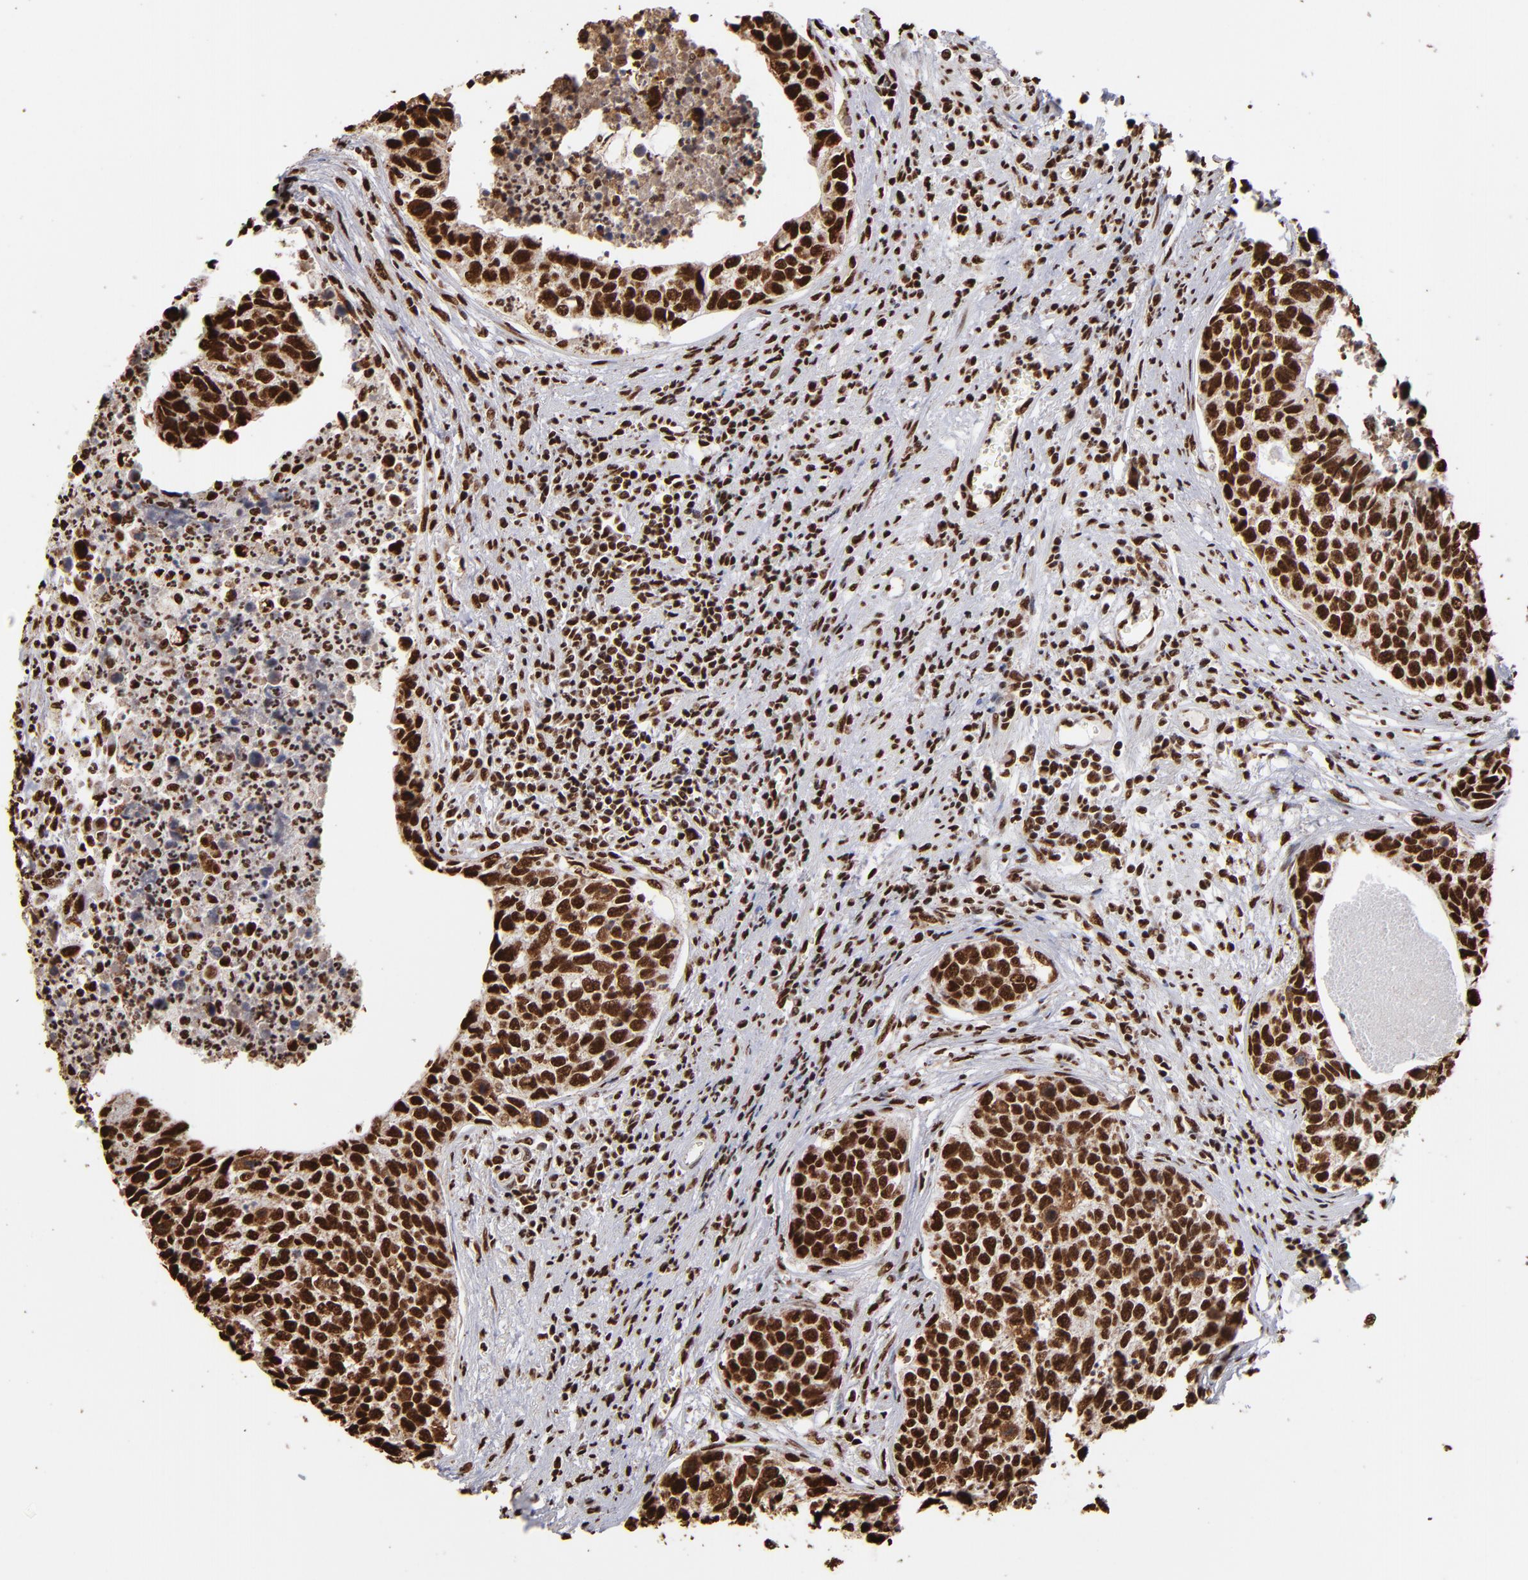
{"staining": {"intensity": "strong", "quantity": ">75%", "location": "nuclear"}, "tissue": "urothelial cancer", "cell_type": "Tumor cells", "image_type": "cancer", "snomed": [{"axis": "morphology", "description": "Urothelial carcinoma, High grade"}, {"axis": "topography", "description": "Urinary bladder"}], "caption": "The photomicrograph shows immunohistochemical staining of urothelial cancer. There is strong nuclear expression is appreciated in approximately >75% of tumor cells. (IHC, brightfield microscopy, high magnification).", "gene": "ILF3", "patient": {"sex": "male", "age": 81}}